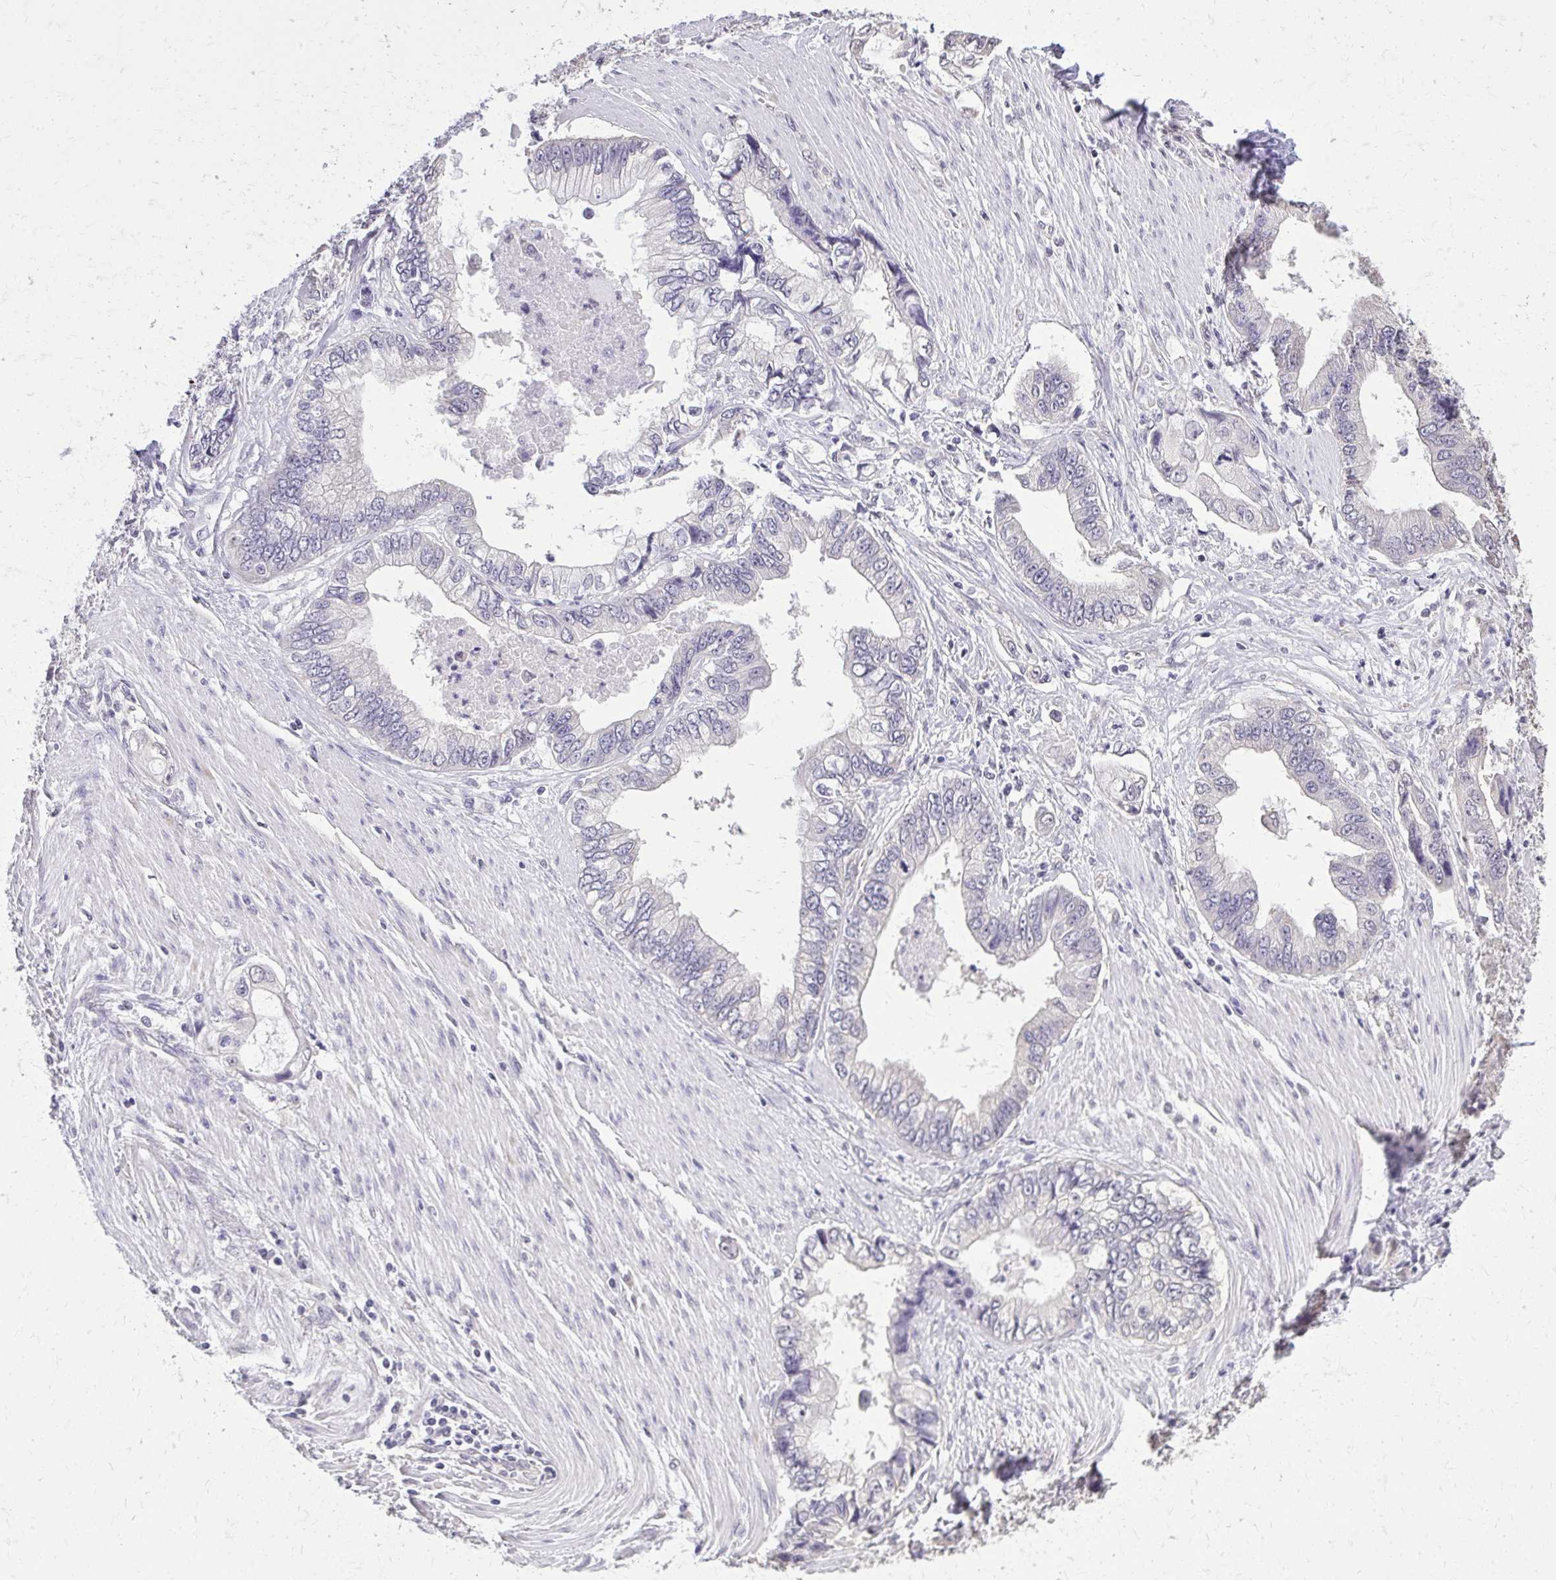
{"staining": {"intensity": "negative", "quantity": "none", "location": "none"}, "tissue": "stomach cancer", "cell_type": "Tumor cells", "image_type": "cancer", "snomed": [{"axis": "morphology", "description": "Adenocarcinoma, NOS"}, {"axis": "topography", "description": "Pancreas"}, {"axis": "topography", "description": "Stomach, upper"}], "caption": "Human adenocarcinoma (stomach) stained for a protein using immunohistochemistry (IHC) displays no staining in tumor cells.", "gene": "AKAP5", "patient": {"sex": "male", "age": 77}}